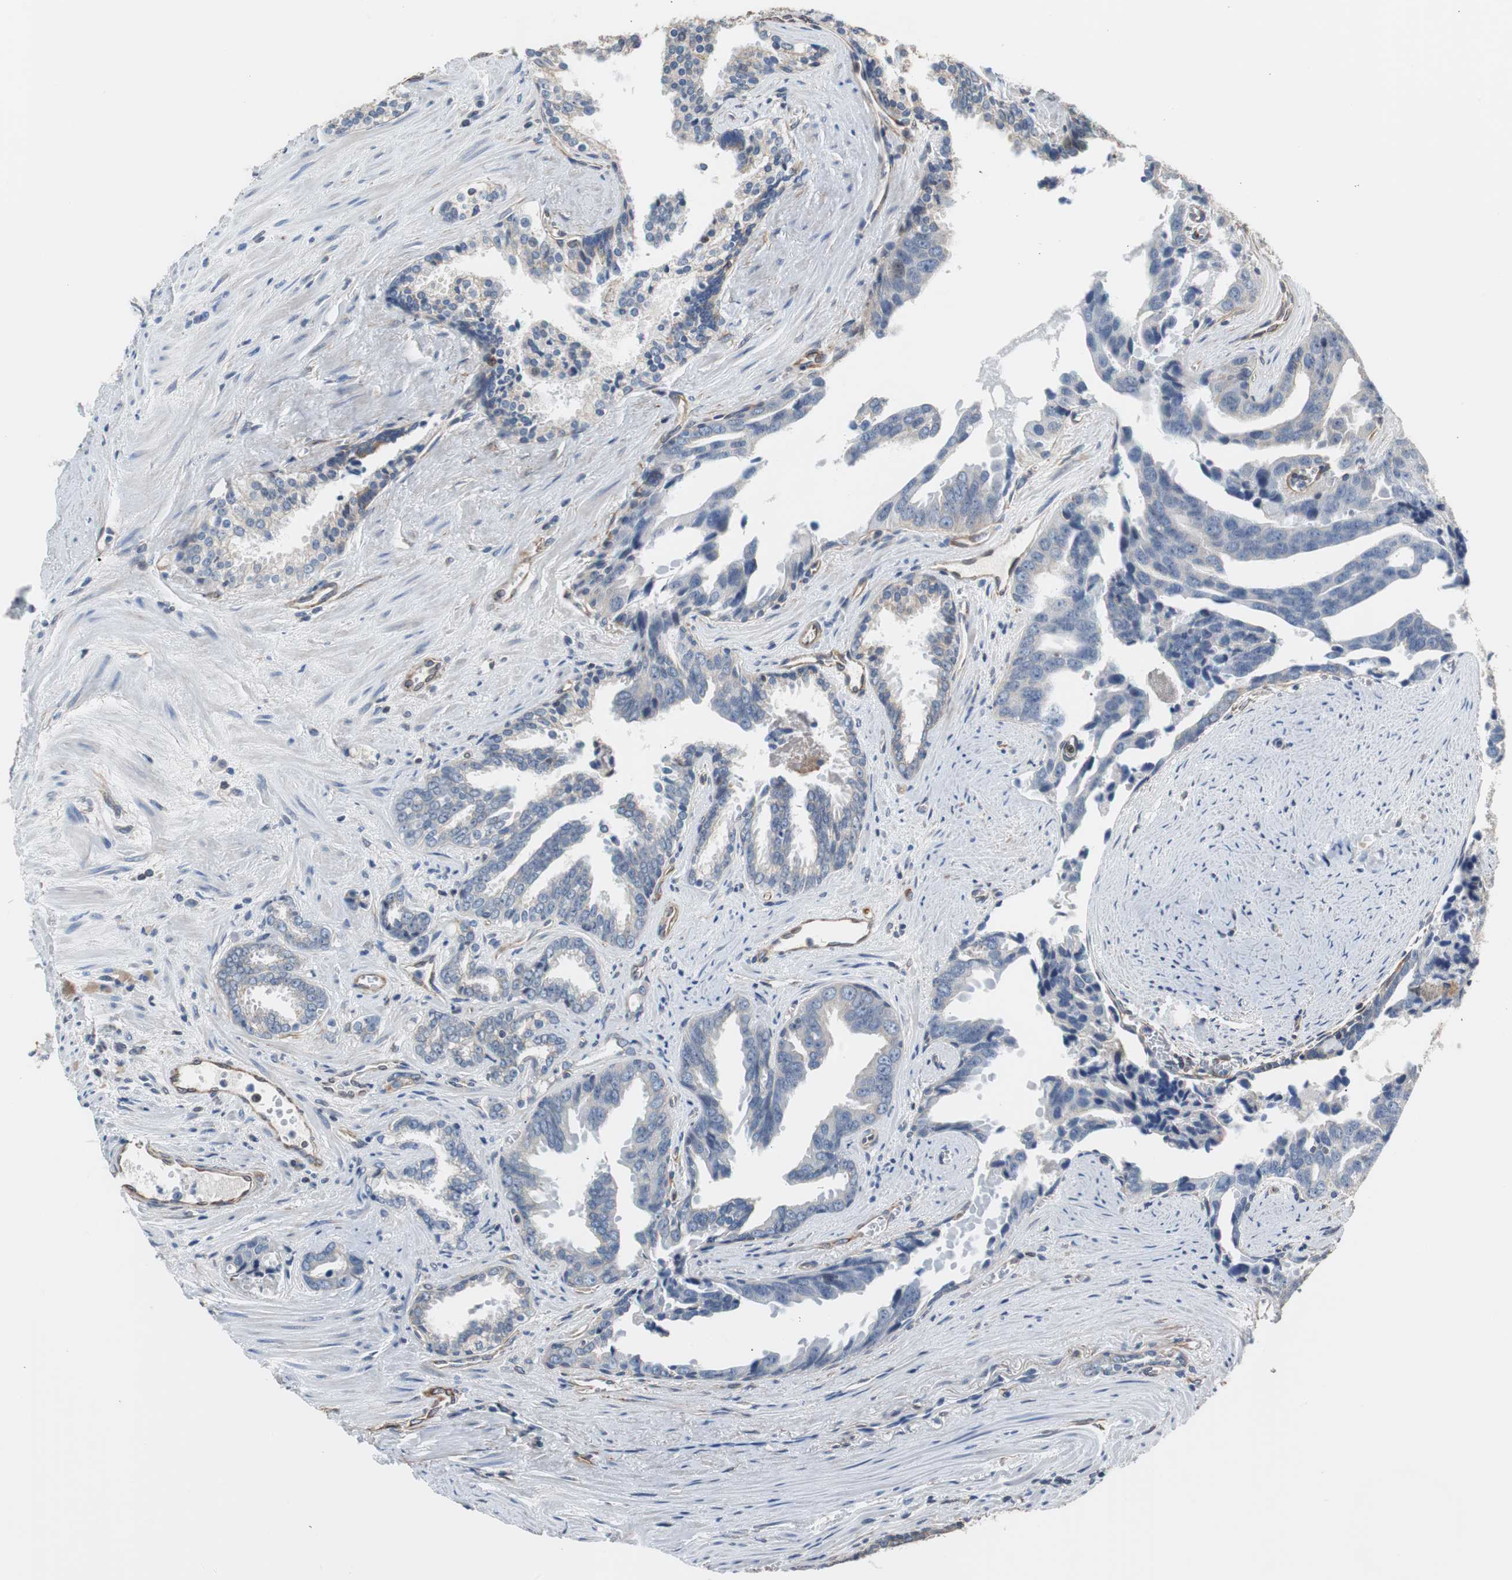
{"staining": {"intensity": "negative", "quantity": "none", "location": "none"}, "tissue": "prostate cancer", "cell_type": "Tumor cells", "image_type": "cancer", "snomed": [{"axis": "morphology", "description": "Adenocarcinoma, High grade"}, {"axis": "topography", "description": "Prostate"}], "caption": "Tumor cells are negative for brown protein staining in prostate cancer. (Brightfield microscopy of DAB immunohistochemistry (IHC) at high magnification).", "gene": "KIF3B", "patient": {"sex": "male", "age": 67}}